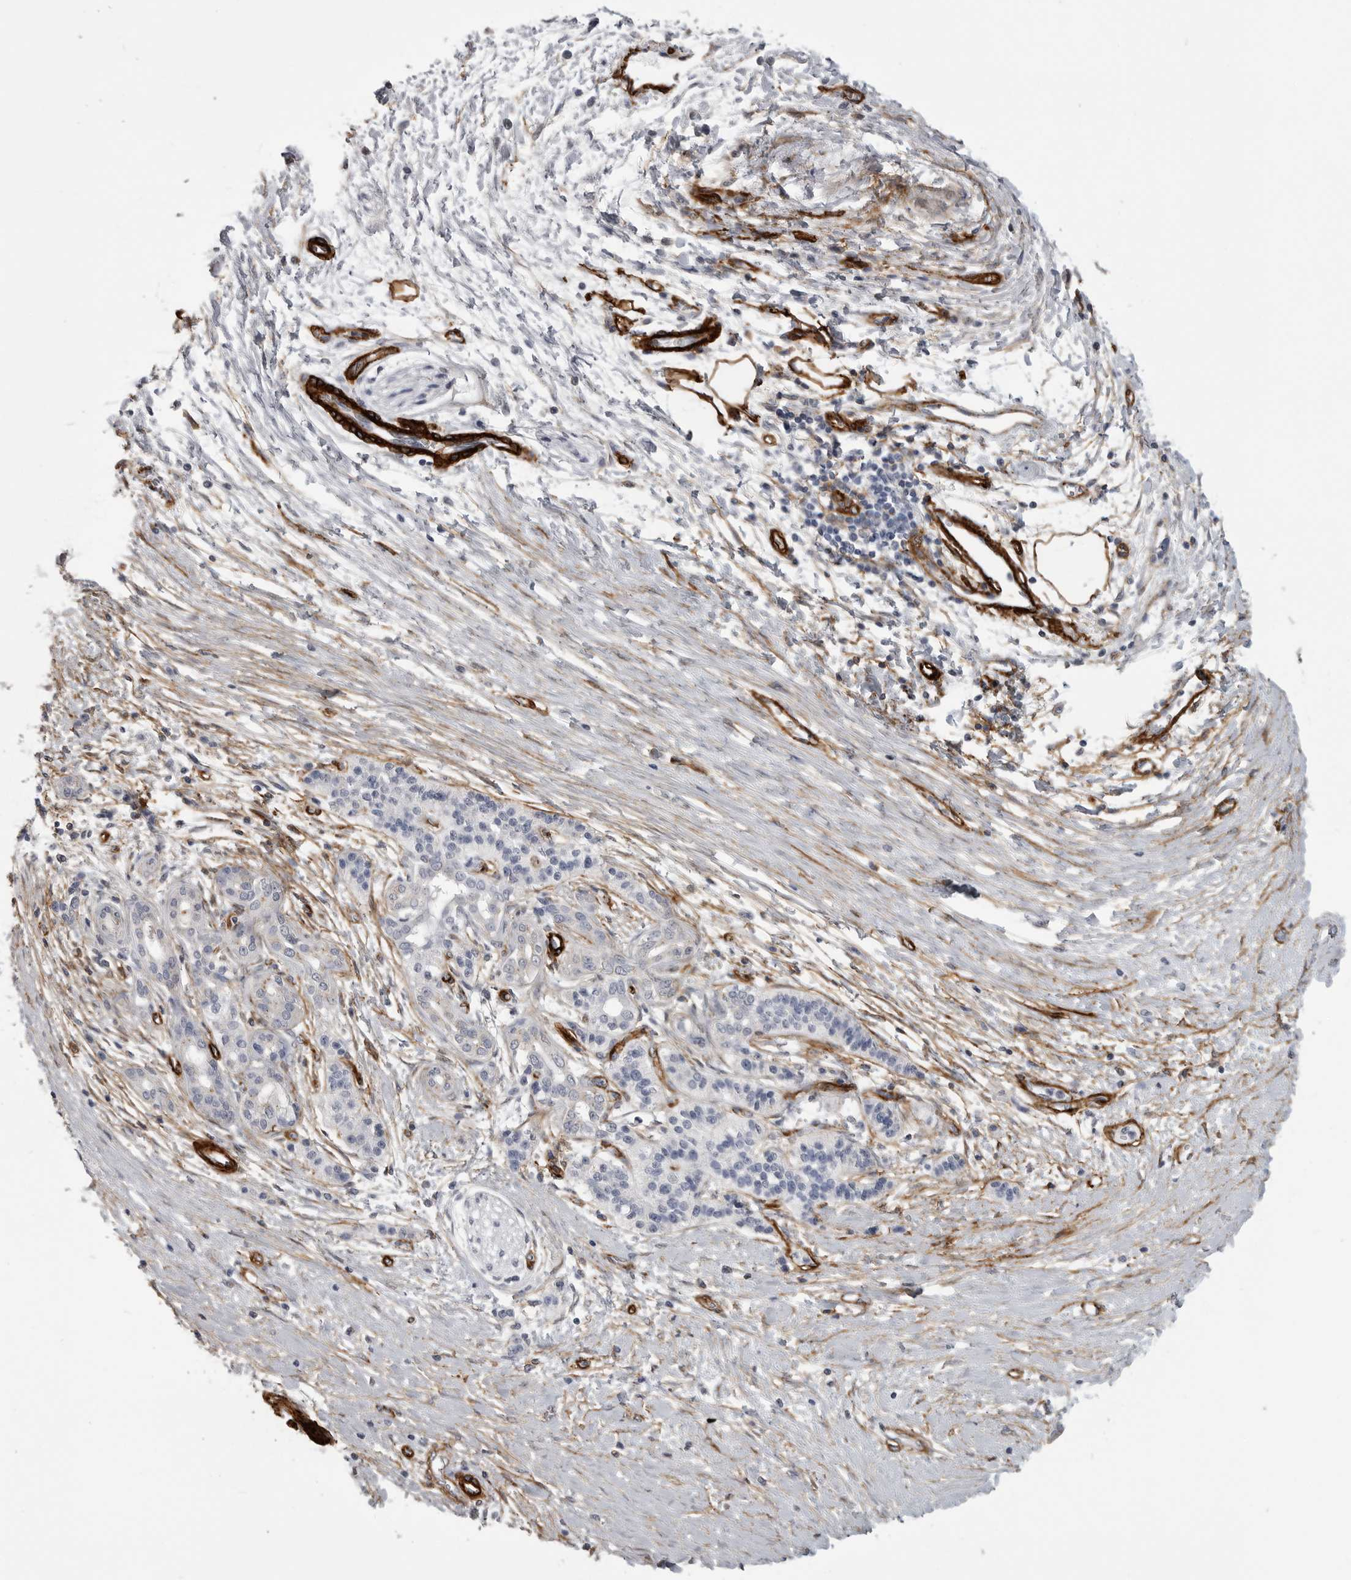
{"staining": {"intensity": "negative", "quantity": "none", "location": "none"}, "tissue": "pancreatic cancer", "cell_type": "Tumor cells", "image_type": "cancer", "snomed": [{"axis": "morphology", "description": "Adenocarcinoma, NOS"}, {"axis": "topography", "description": "Pancreas"}], "caption": "The photomicrograph displays no staining of tumor cells in adenocarcinoma (pancreatic).", "gene": "AOC3", "patient": {"sex": "male", "age": 50}}